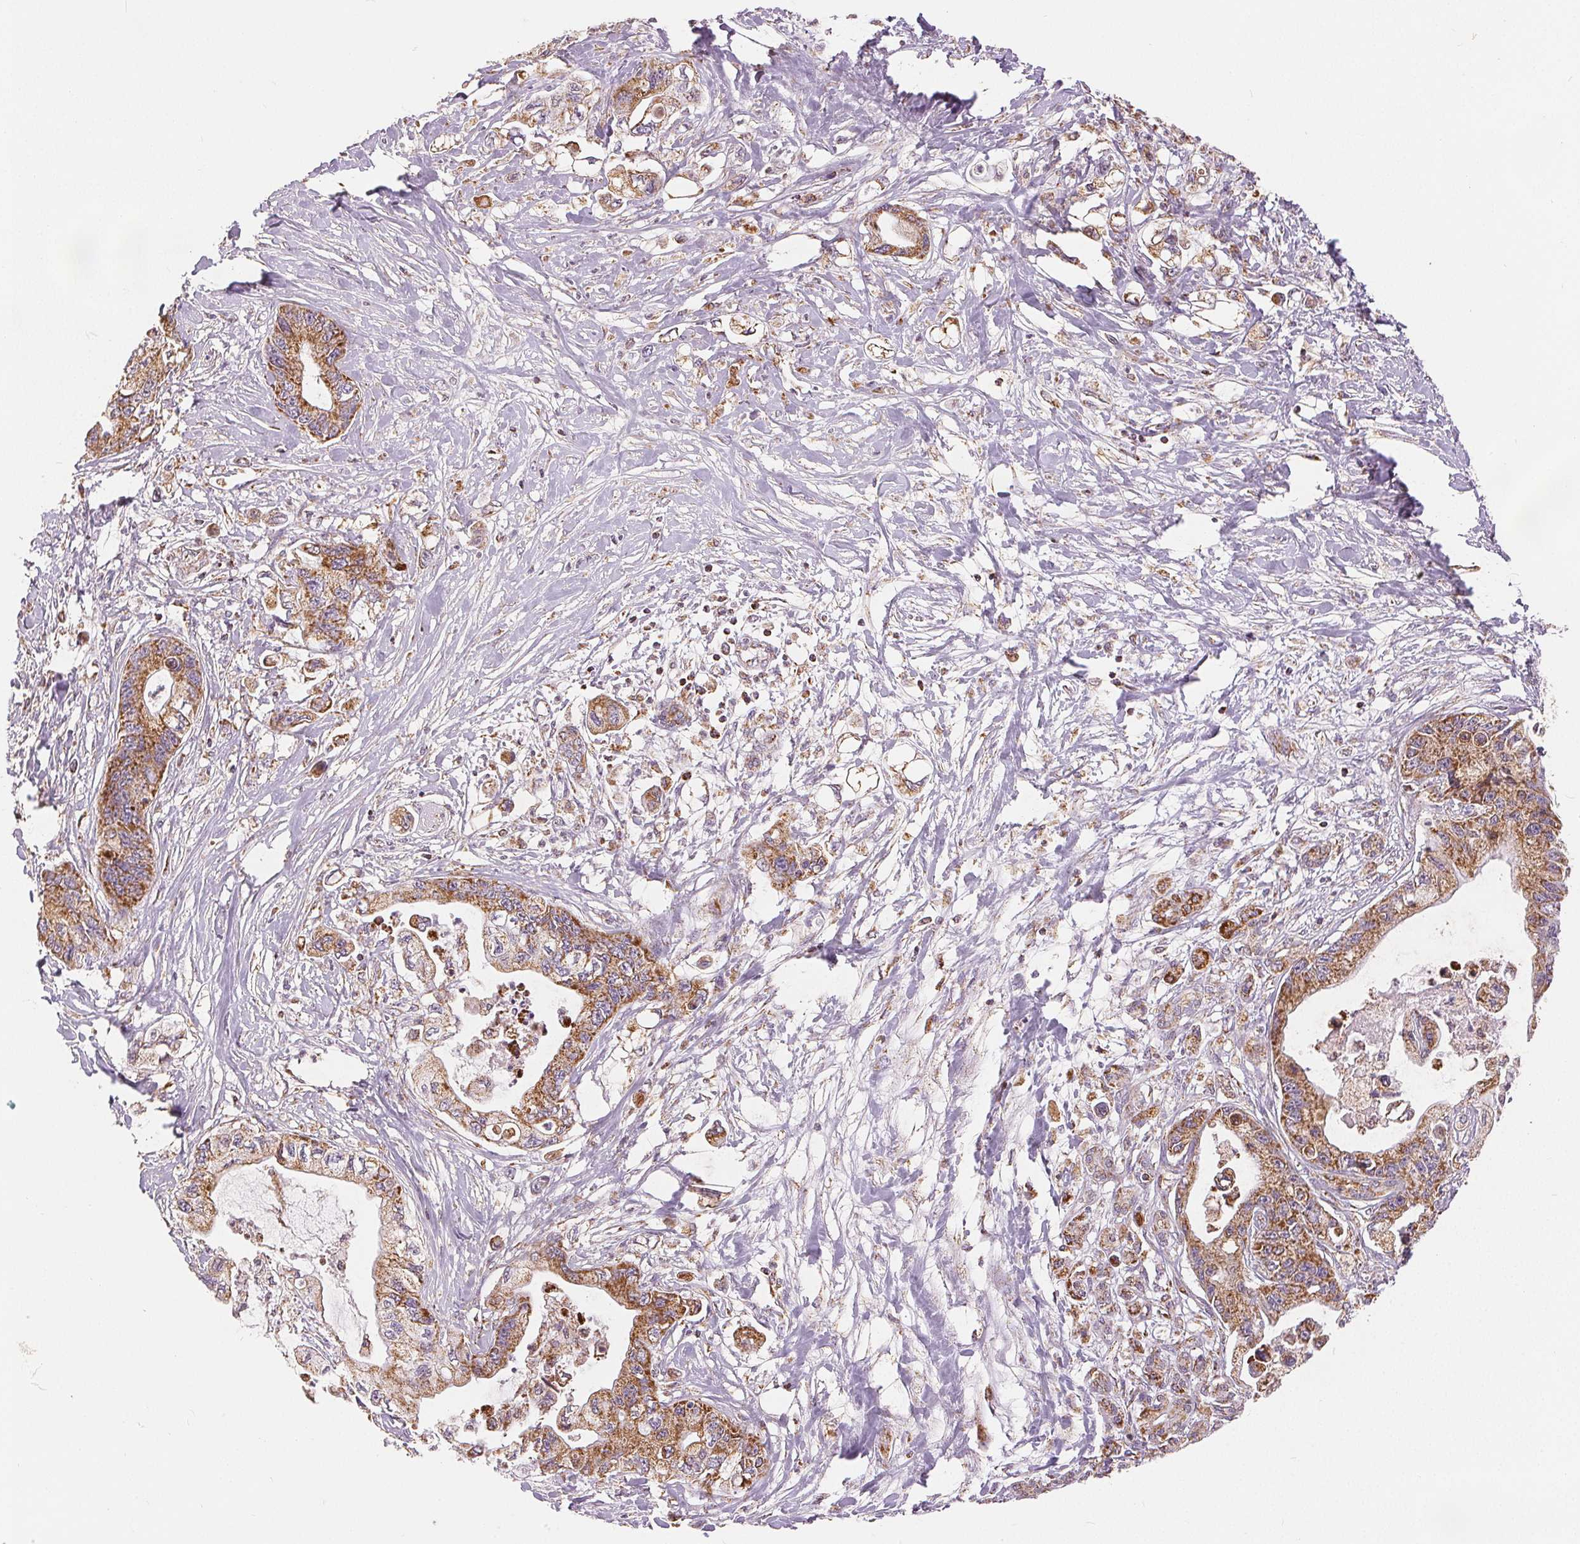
{"staining": {"intensity": "moderate", "quantity": ">75%", "location": "cytoplasmic/membranous"}, "tissue": "pancreatic cancer", "cell_type": "Tumor cells", "image_type": "cancer", "snomed": [{"axis": "morphology", "description": "Adenocarcinoma, NOS"}, {"axis": "topography", "description": "Pancreas"}], "caption": "Immunohistochemistry (IHC) histopathology image of neoplastic tissue: adenocarcinoma (pancreatic) stained using immunohistochemistry (IHC) reveals medium levels of moderate protein expression localized specifically in the cytoplasmic/membranous of tumor cells, appearing as a cytoplasmic/membranous brown color.", "gene": "SDHB", "patient": {"sex": "male", "age": 61}}